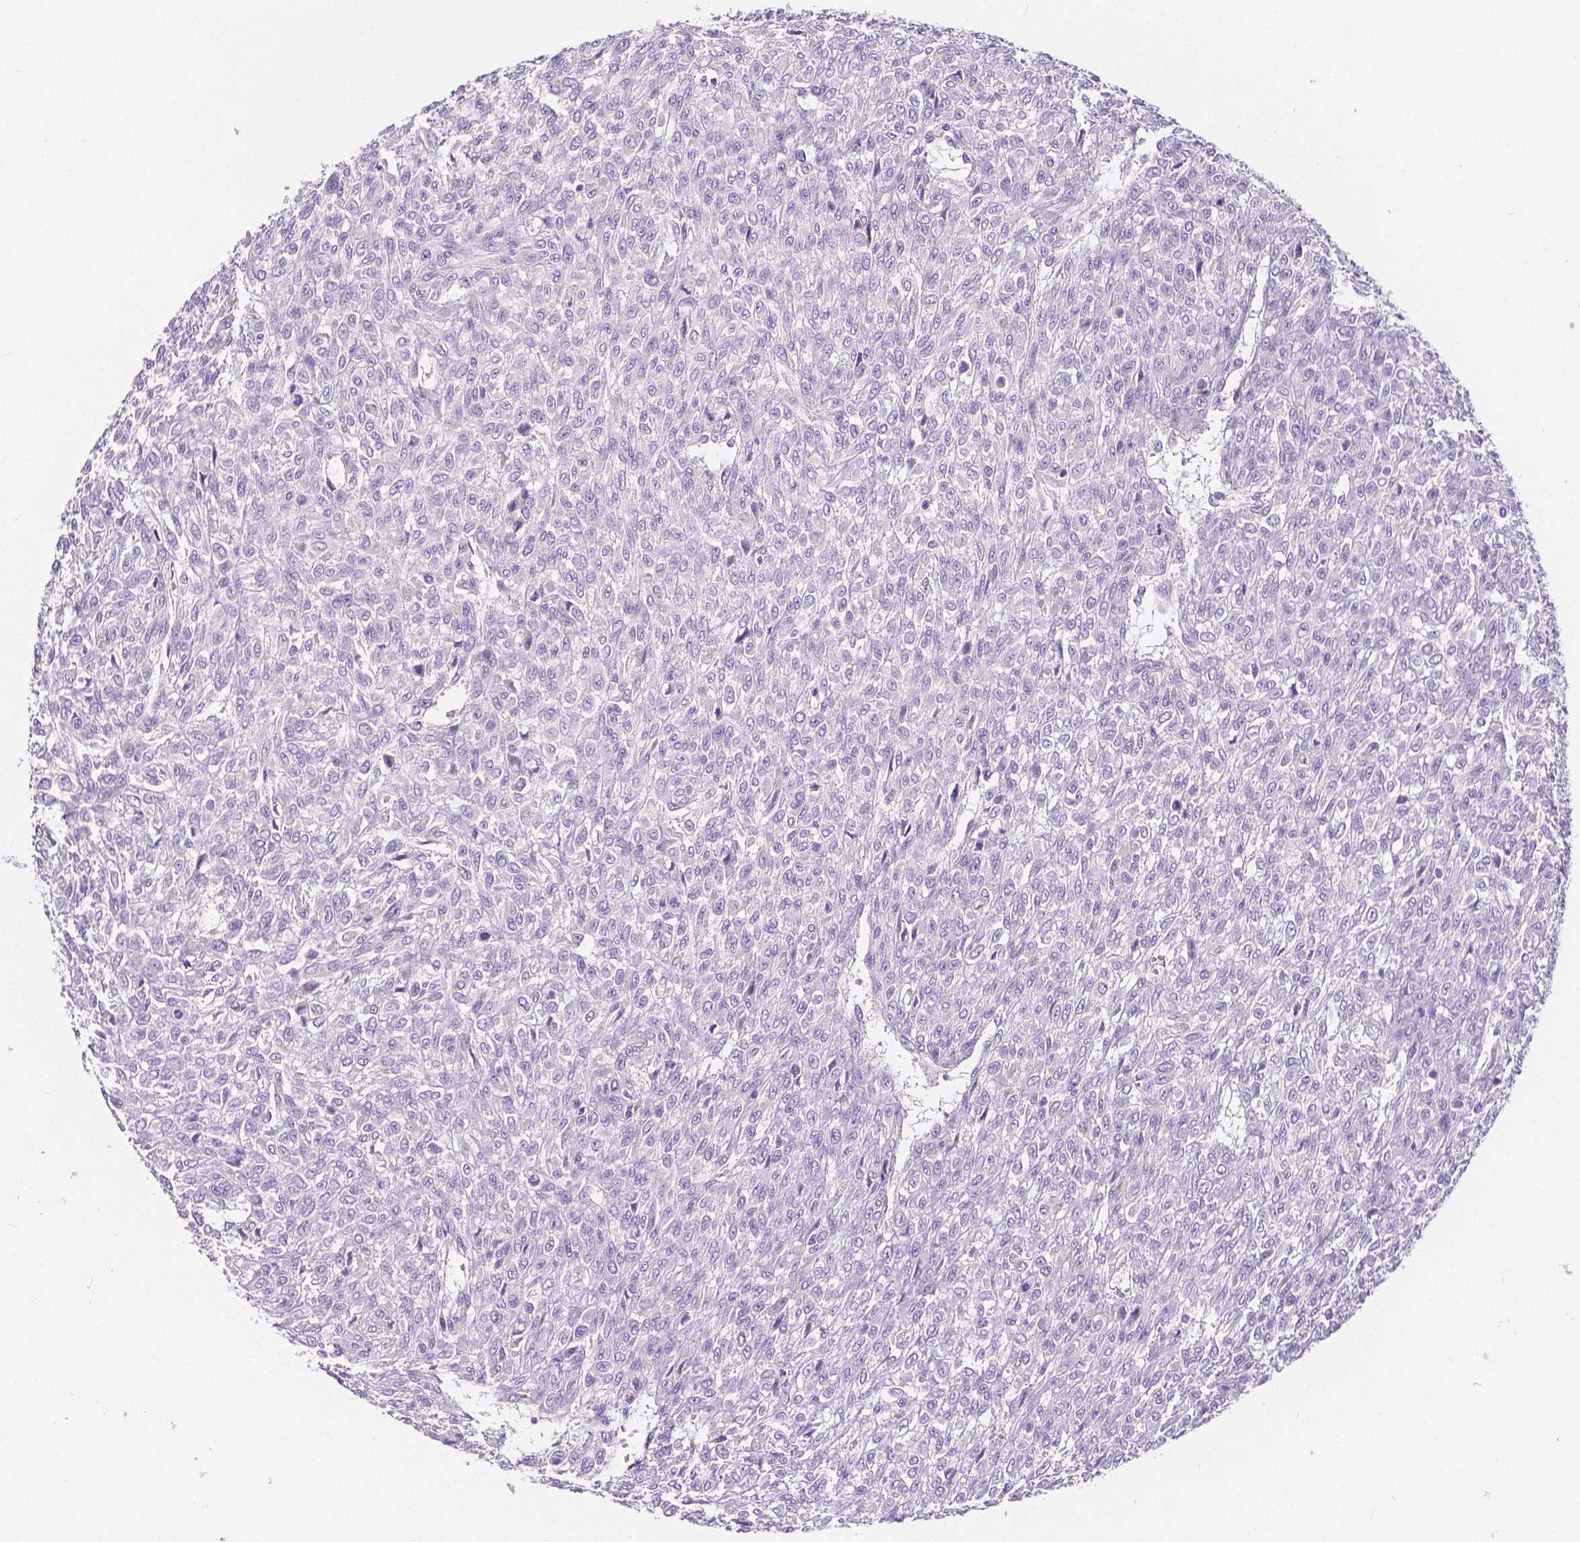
{"staining": {"intensity": "negative", "quantity": "none", "location": "none"}, "tissue": "renal cancer", "cell_type": "Tumor cells", "image_type": "cancer", "snomed": [{"axis": "morphology", "description": "Adenocarcinoma, NOS"}, {"axis": "topography", "description": "Kidney"}], "caption": "Immunohistochemistry micrograph of neoplastic tissue: adenocarcinoma (renal) stained with DAB (3,3'-diaminobenzidine) shows no significant protein positivity in tumor cells. (DAB (3,3'-diaminobenzidine) immunohistochemistry (IHC), high magnification).", "gene": "RNF186", "patient": {"sex": "male", "age": 58}}